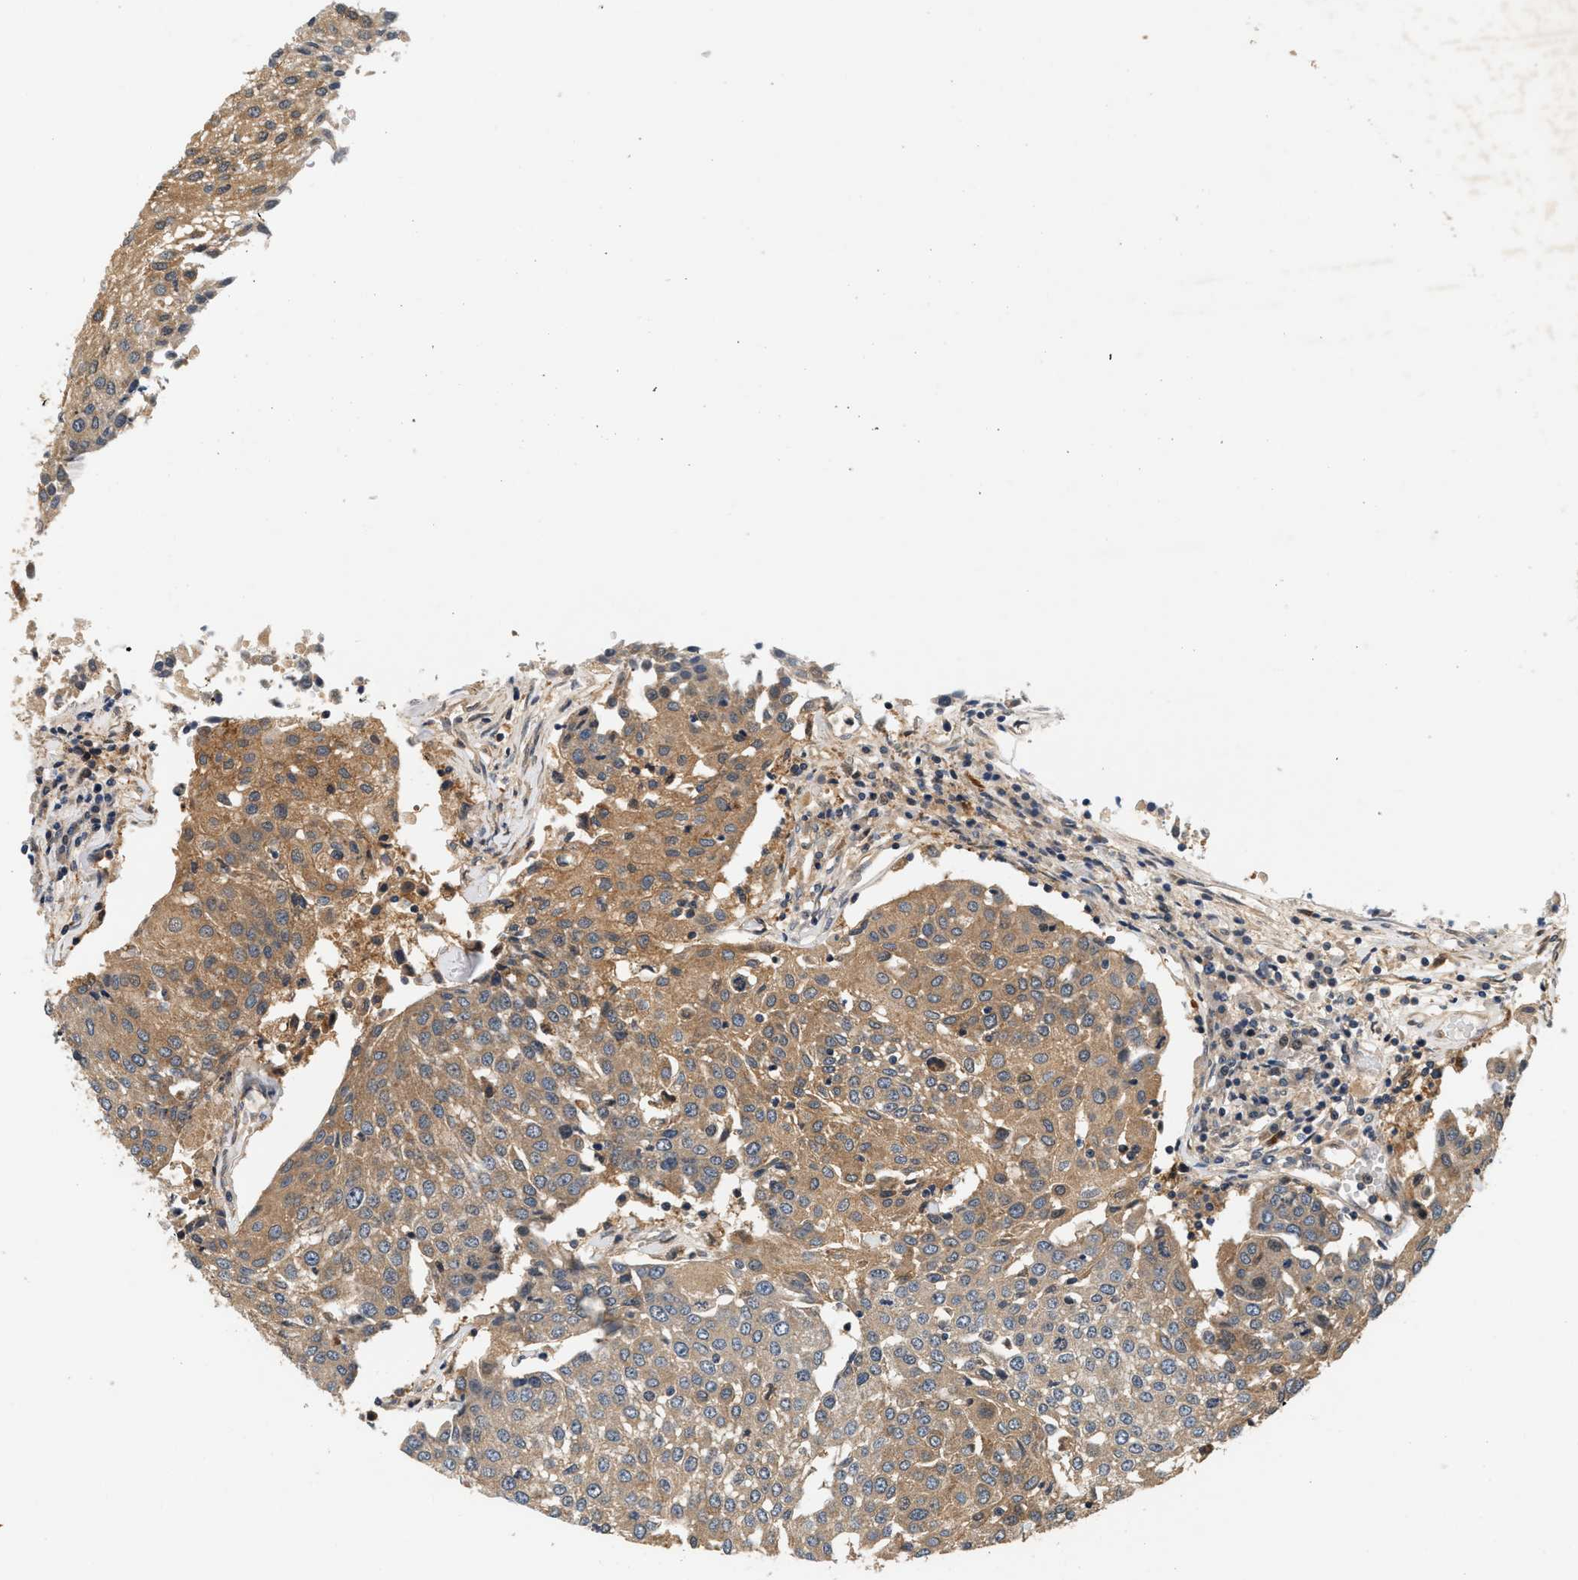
{"staining": {"intensity": "moderate", "quantity": "25%-75%", "location": "cytoplasmic/membranous"}, "tissue": "urothelial cancer", "cell_type": "Tumor cells", "image_type": "cancer", "snomed": [{"axis": "morphology", "description": "Urothelial carcinoma, High grade"}, {"axis": "topography", "description": "Urinary bladder"}], "caption": "This image exhibits urothelial cancer stained with immunohistochemistry to label a protein in brown. The cytoplasmic/membranous of tumor cells show moderate positivity for the protein. Nuclei are counter-stained blue.", "gene": "FAM78A", "patient": {"sex": "female", "age": 85}}